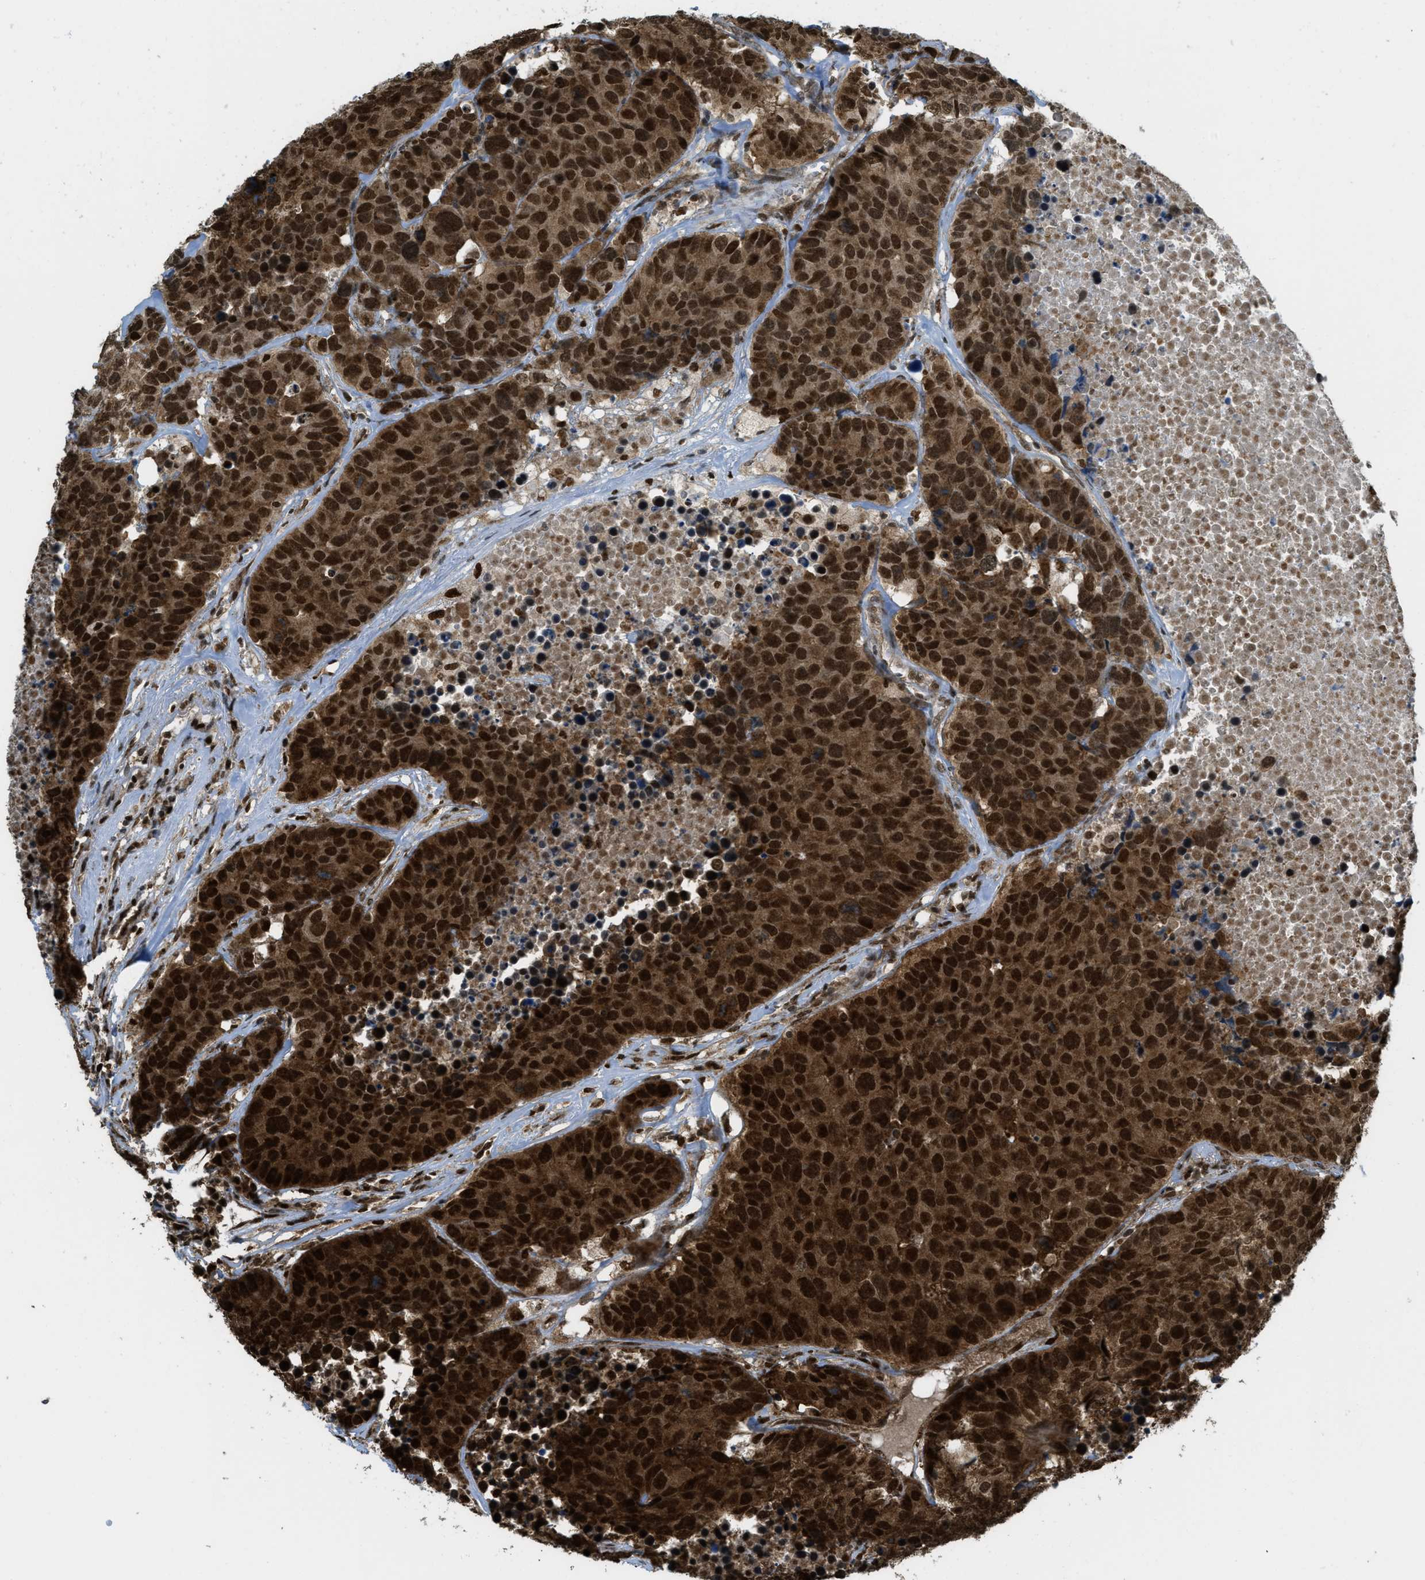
{"staining": {"intensity": "strong", "quantity": ">75%", "location": "cytoplasmic/membranous,nuclear"}, "tissue": "carcinoid", "cell_type": "Tumor cells", "image_type": "cancer", "snomed": [{"axis": "morphology", "description": "Carcinoid, malignant, NOS"}, {"axis": "topography", "description": "Lung"}], "caption": "Carcinoid was stained to show a protein in brown. There is high levels of strong cytoplasmic/membranous and nuclear positivity in about >75% of tumor cells. (DAB (3,3'-diaminobenzidine) IHC with brightfield microscopy, high magnification).", "gene": "TNPO1", "patient": {"sex": "male", "age": 60}}